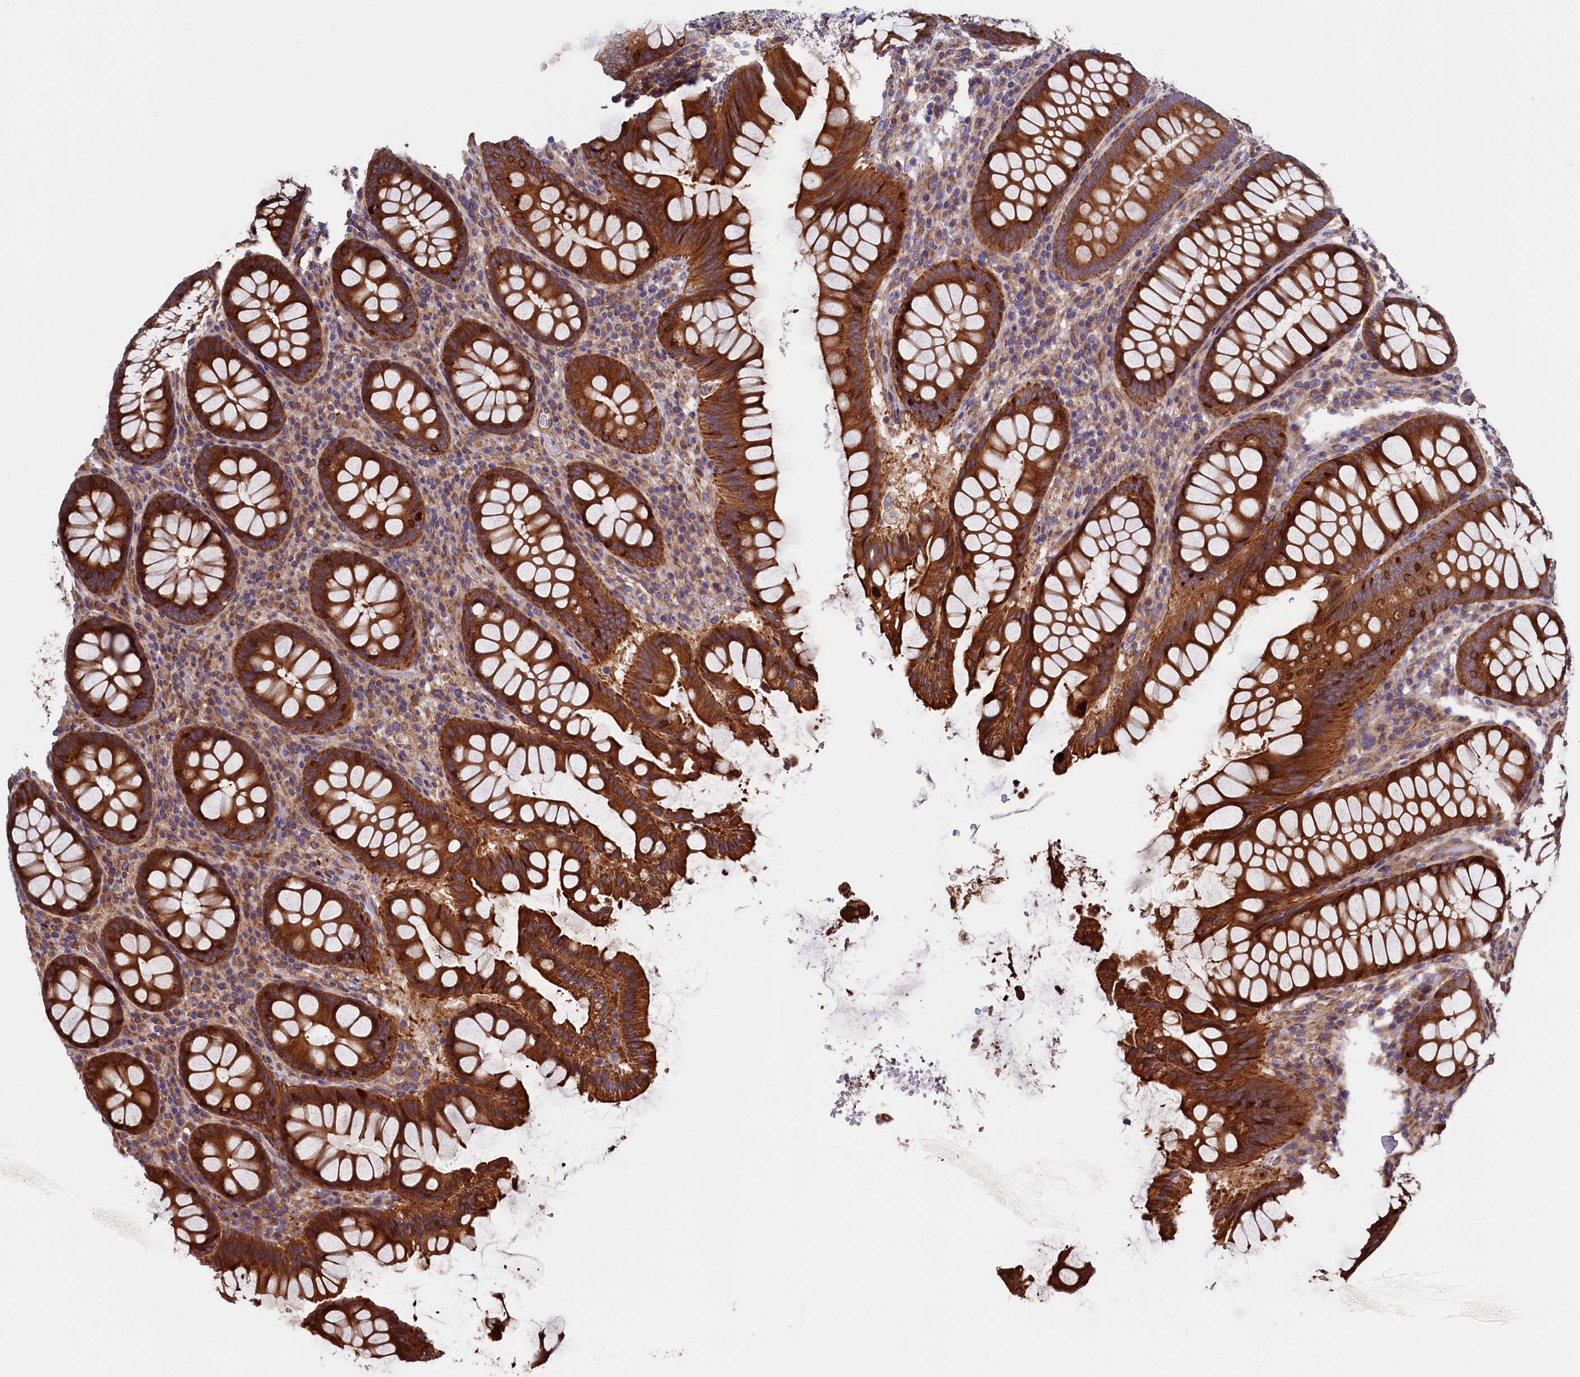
{"staining": {"intensity": "weak", "quantity": ">75%", "location": "cytoplasmic/membranous"}, "tissue": "colon", "cell_type": "Endothelial cells", "image_type": "normal", "snomed": [{"axis": "morphology", "description": "Normal tissue, NOS"}, {"axis": "topography", "description": "Colon"}], "caption": "Endothelial cells show low levels of weak cytoplasmic/membranous staining in approximately >75% of cells in unremarkable colon.", "gene": "ATXN2L", "patient": {"sex": "female", "age": 79}}